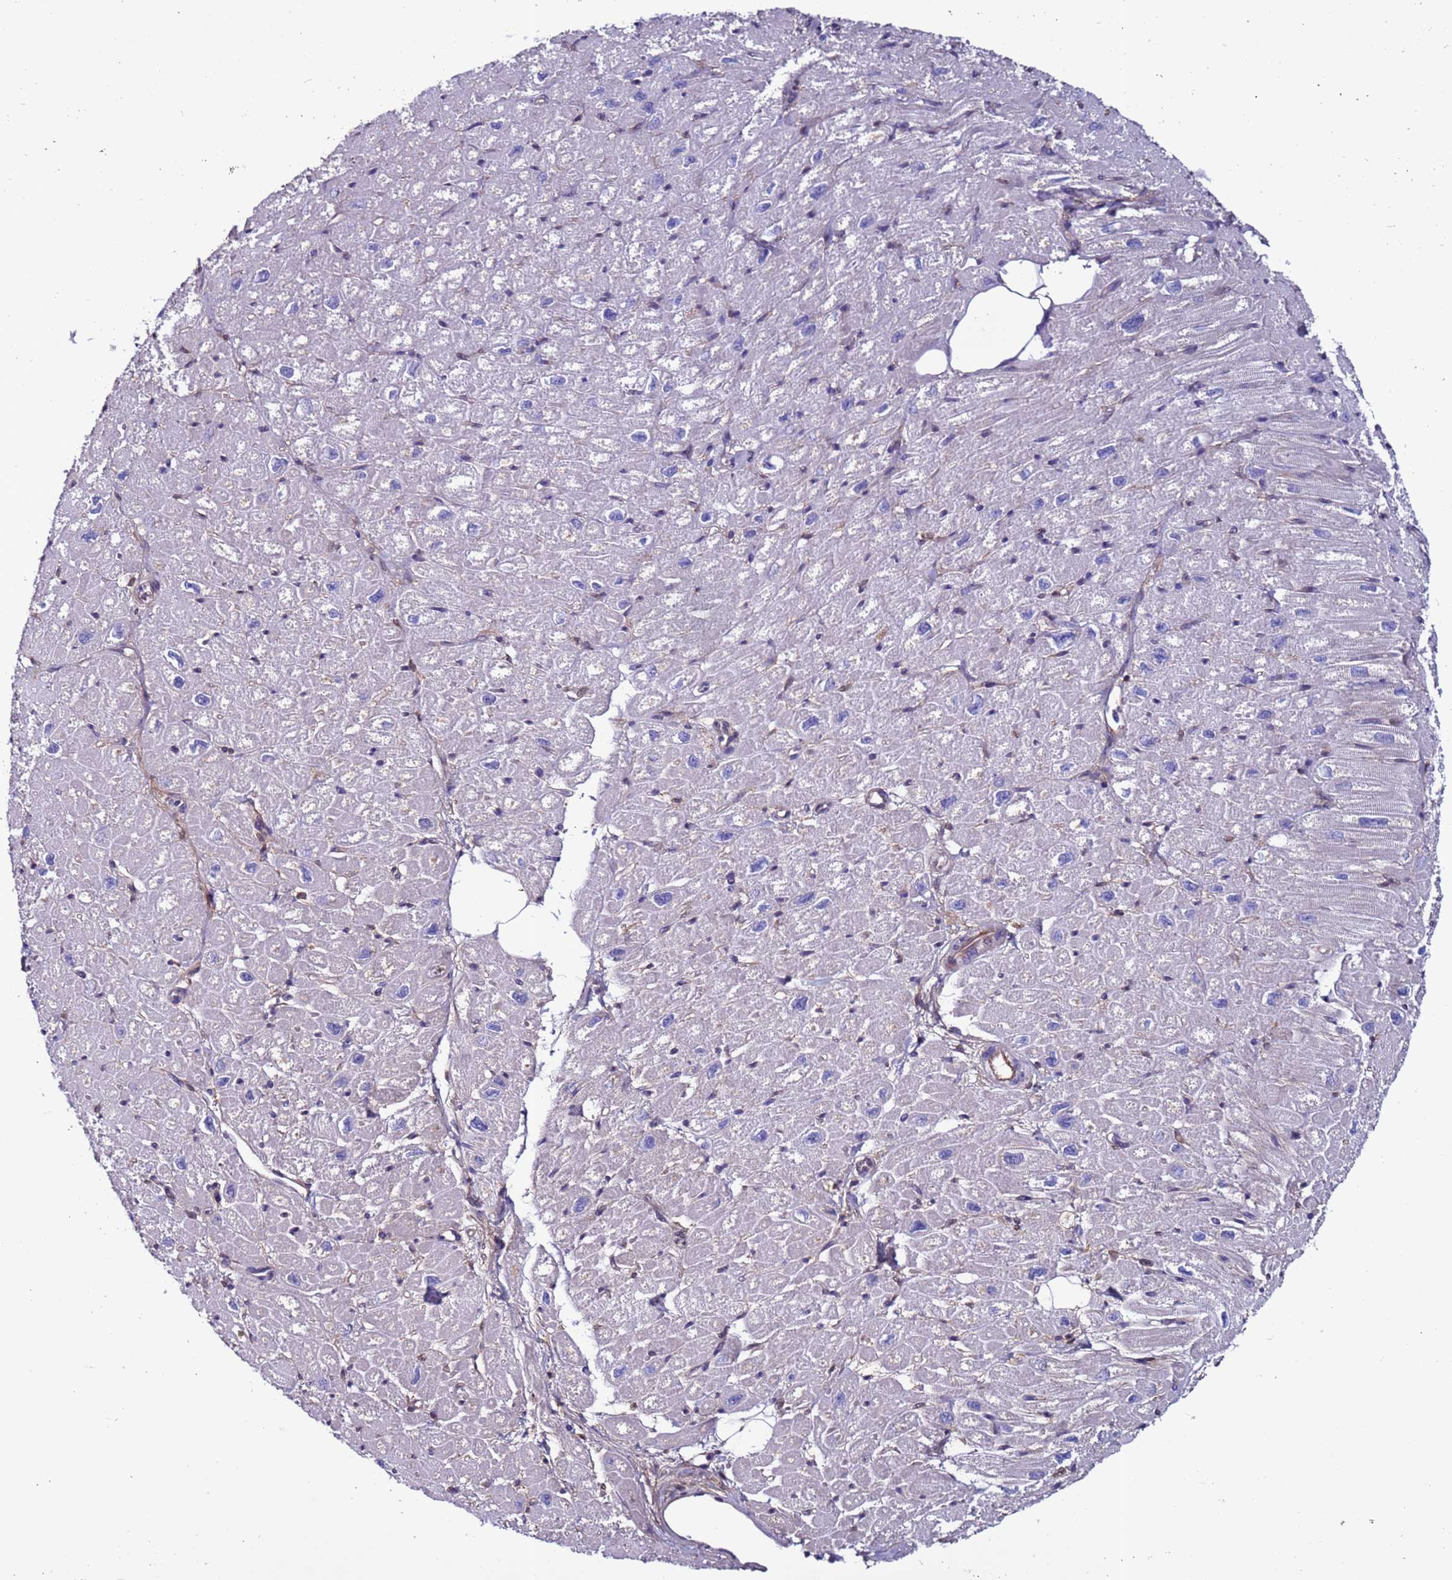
{"staining": {"intensity": "weak", "quantity": "<25%", "location": "cytoplasmic/membranous"}, "tissue": "heart muscle", "cell_type": "Cardiomyocytes", "image_type": "normal", "snomed": [{"axis": "morphology", "description": "Normal tissue, NOS"}, {"axis": "topography", "description": "Heart"}], "caption": "Immunohistochemistry image of normal heart muscle: heart muscle stained with DAB displays no significant protein positivity in cardiomyocytes. (DAB immunohistochemistry, high magnification).", "gene": "C8G", "patient": {"sex": "male", "age": 50}}